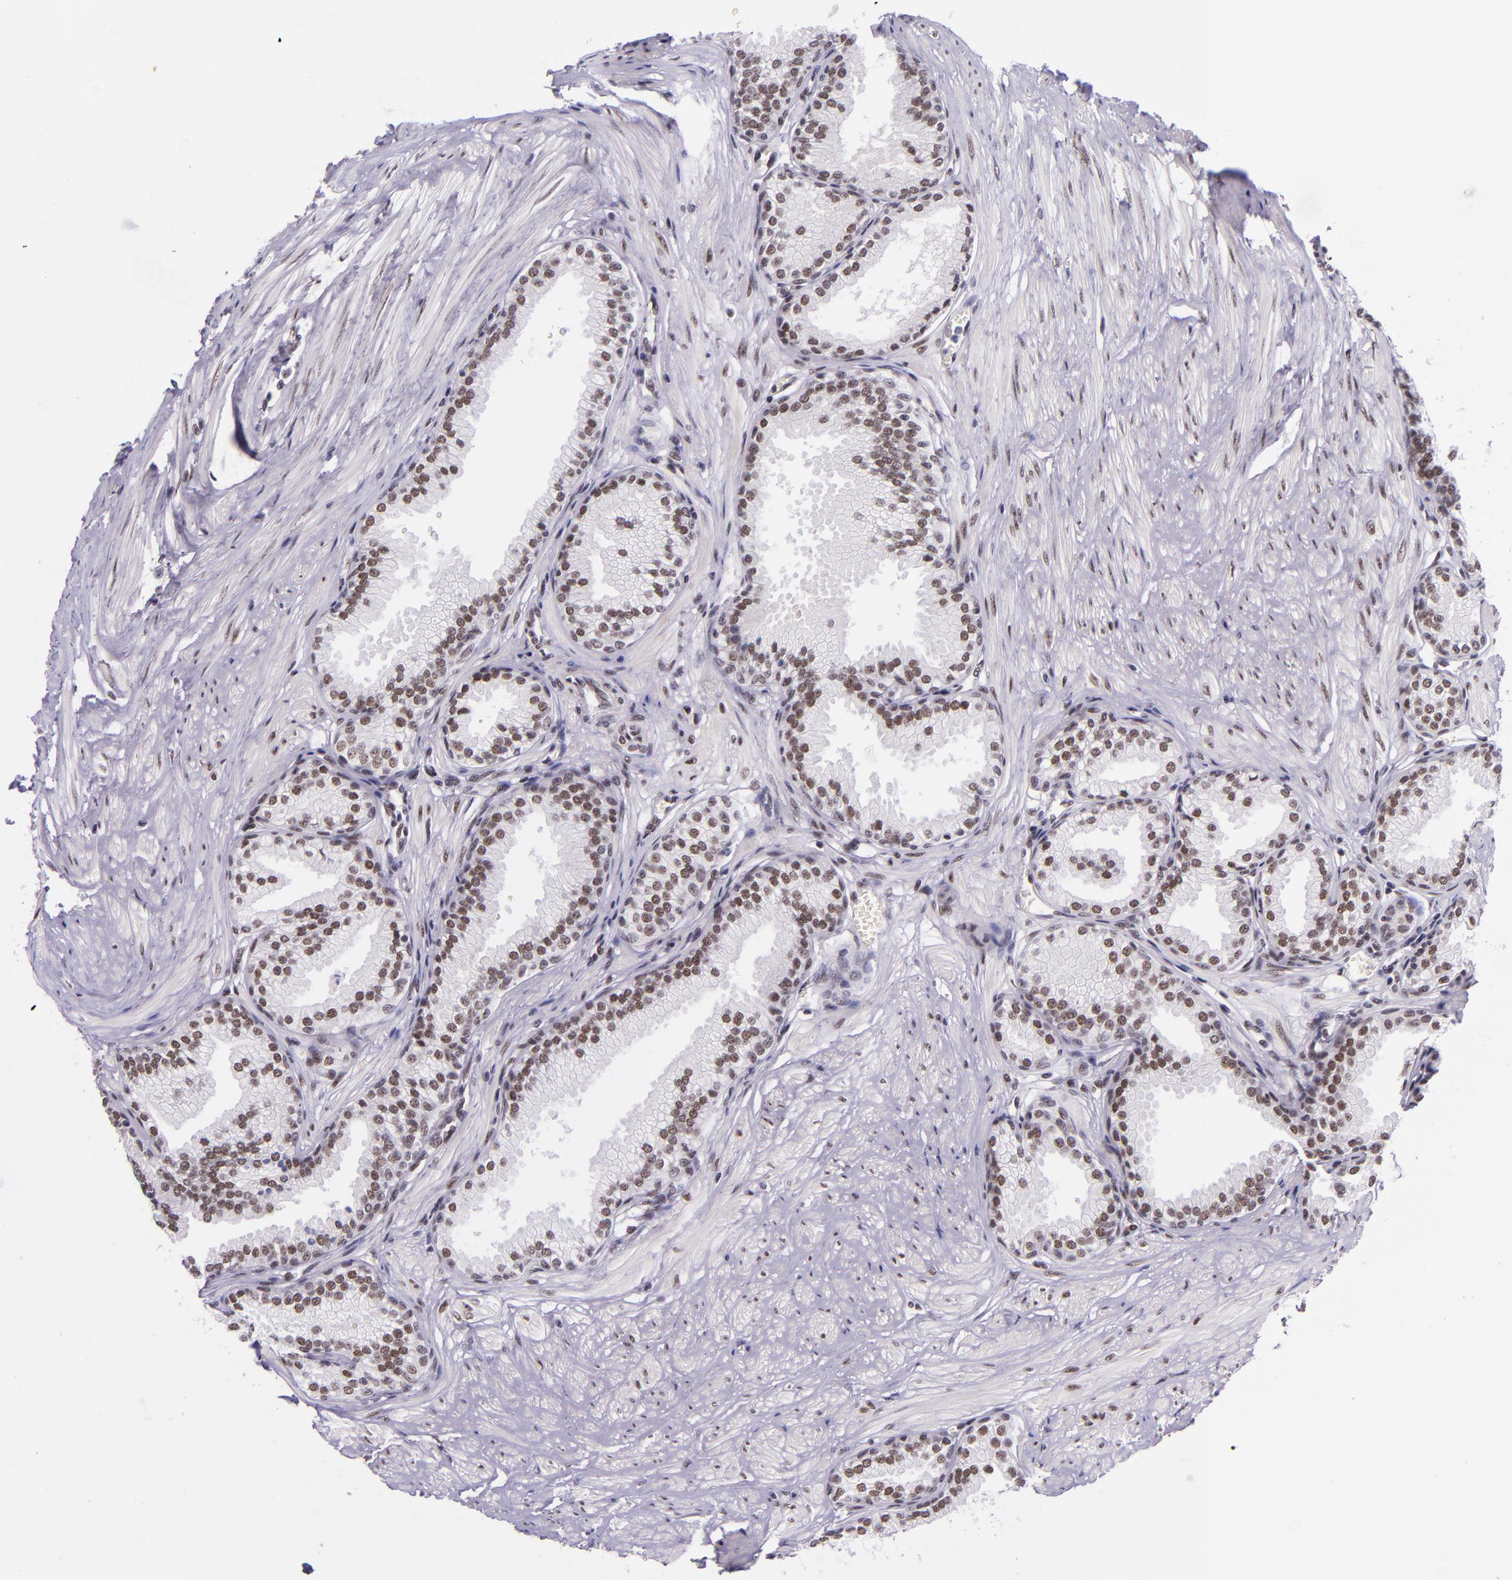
{"staining": {"intensity": "strong", "quantity": ">75%", "location": "nuclear"}, "tissue": "prostate", "cell_type": "Glandular cells", "image_type": "normal", "snomed": [{"axis": "morphology", "description": "Normal tissue, NOS"}, {"axis": "topography", "description": "Prostate"}], "caption": "Glandular cells display strong nuclear positivity in about >75% of cells in benign prostate. (DAB IHC, brown staining for protein, blue staining for nuclei).", "gene": "GPKOW", "patient": {"sex": "male", "age": 64}}